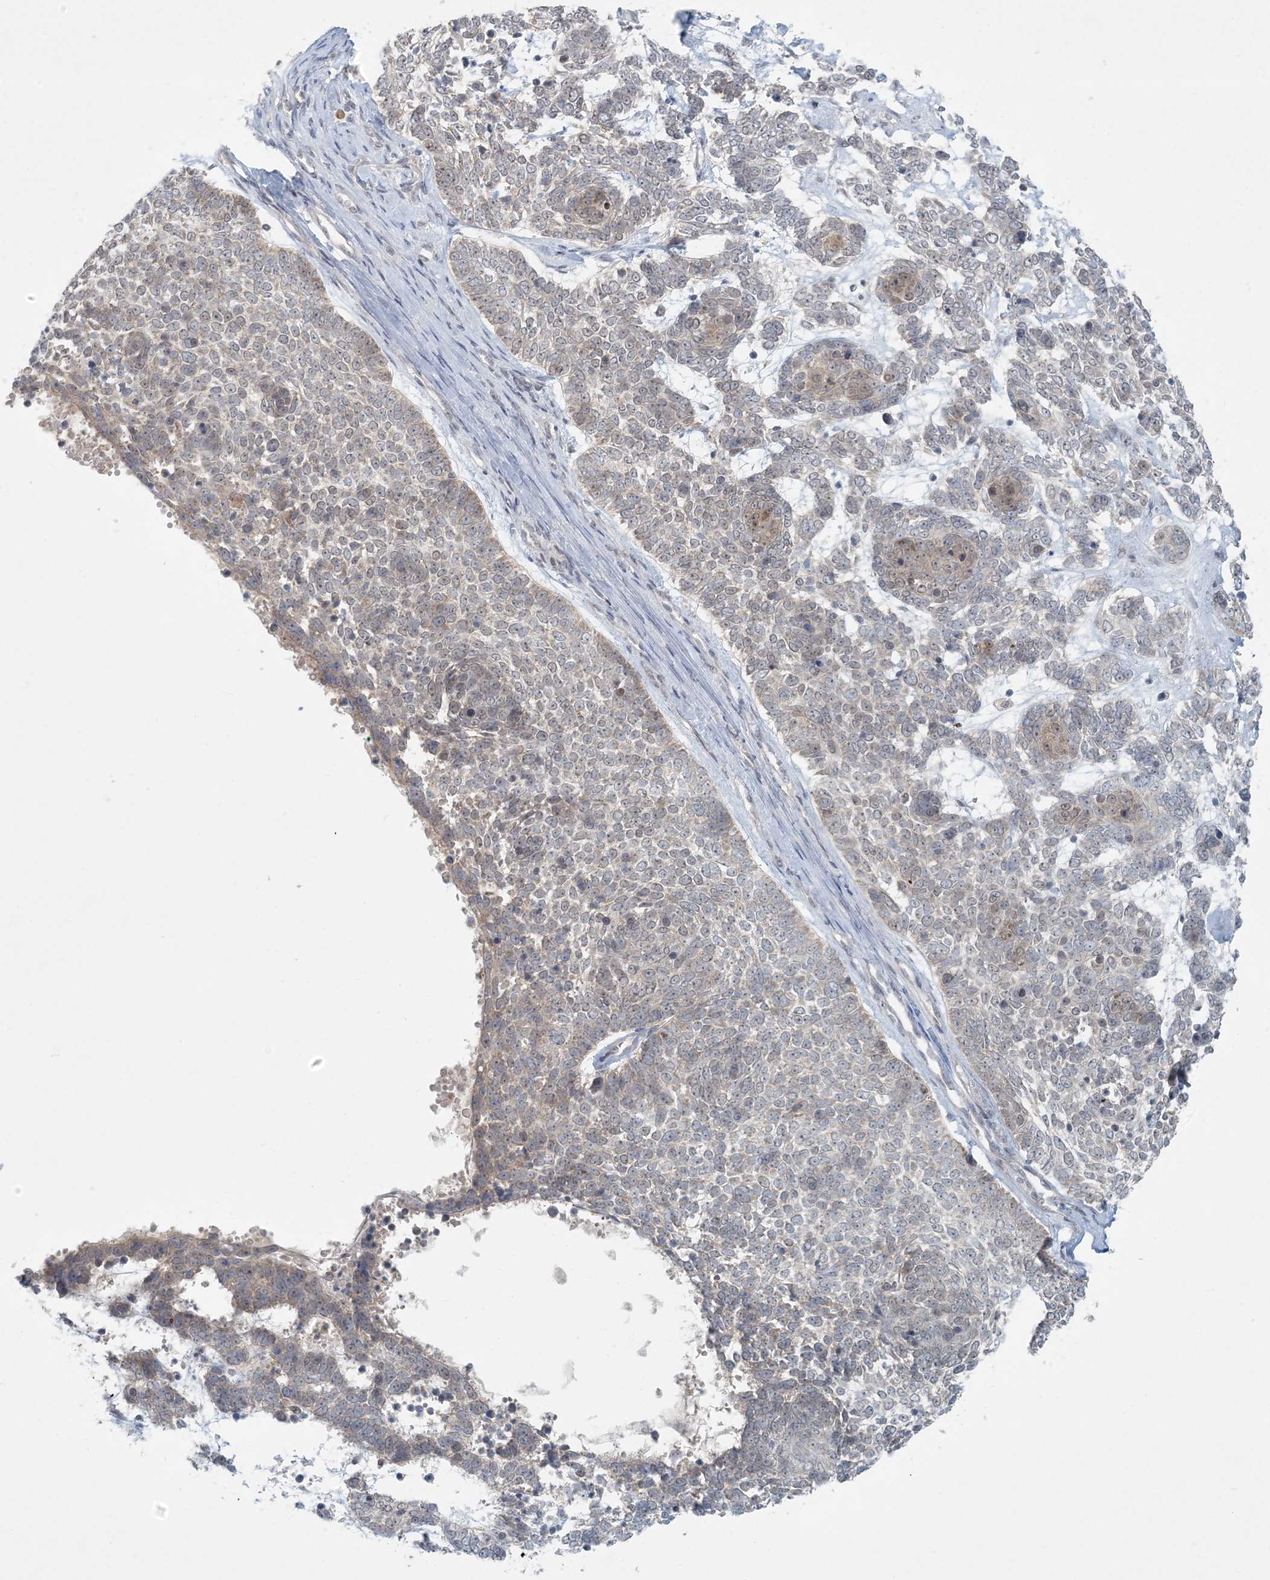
{"staining": {"intensity": "weak", "quantity": "25%-75%", "location": "nuclear"}, "tissue": "skin cancer", "cell_type": "Tumor cells", "image_type": "cancer", "snomed": [{"axis": "morphology", "description": "Basal cell carcinoma"}, {"axis": "topography", "description": "Skin"}], "caption": "Skin cancer was stained to show a protein in brown. There is low levels of weak nuclear expression in approximately 25%-75% of tumor cells.", "gene": "OBI1", "patient": {"sex": "female", "age": 81}}